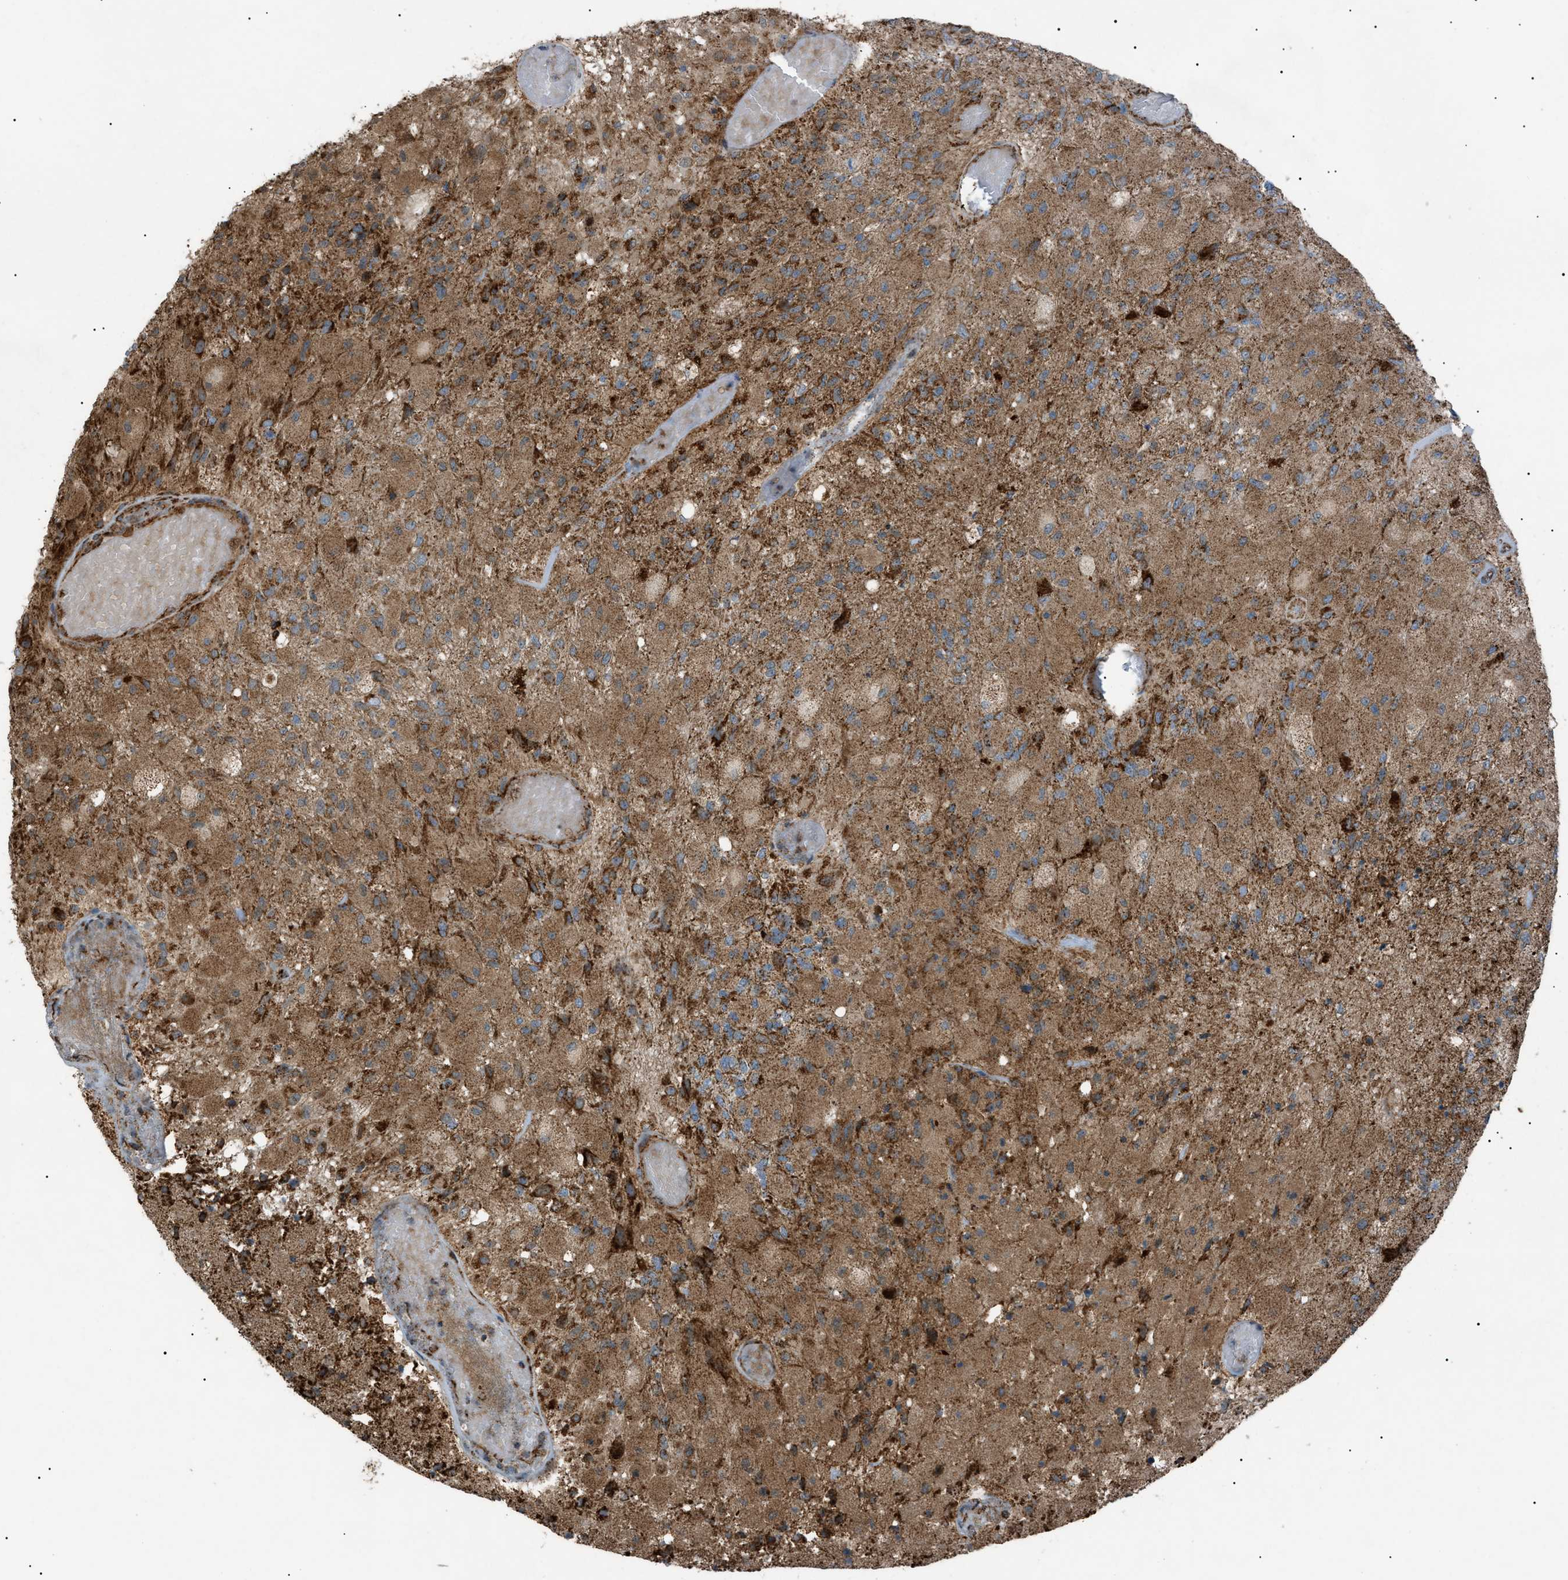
{"staining": {"intensity": "moderate", "quantity": ">75%", "location": "cytoplasmic/membranous"}, "tissue": "glioma", "cell_type": "Tumor cells", "image_type": "cancer", "snomed": [{"axis": "morphology", "description": "Normal tissue, NOS"}, {"axis": "morphology", "description": "Glioma, malignant, High grade"}, {"axis": "topography", "description": "Cerebral cortex"}], "caption": "Protein staining by IHC demonstrates moderate cytoplasmic/membranous positivity in about >75% of tumor cells in glioma. The staining was performed using DAB (3,3'-diaminobenzidine), with brown indicating positive protein expression. Nuclei are stained blue with hematoxylin.", "gene": "C1GALT1C1", "patient": {"sex": "male", "age": 77}}